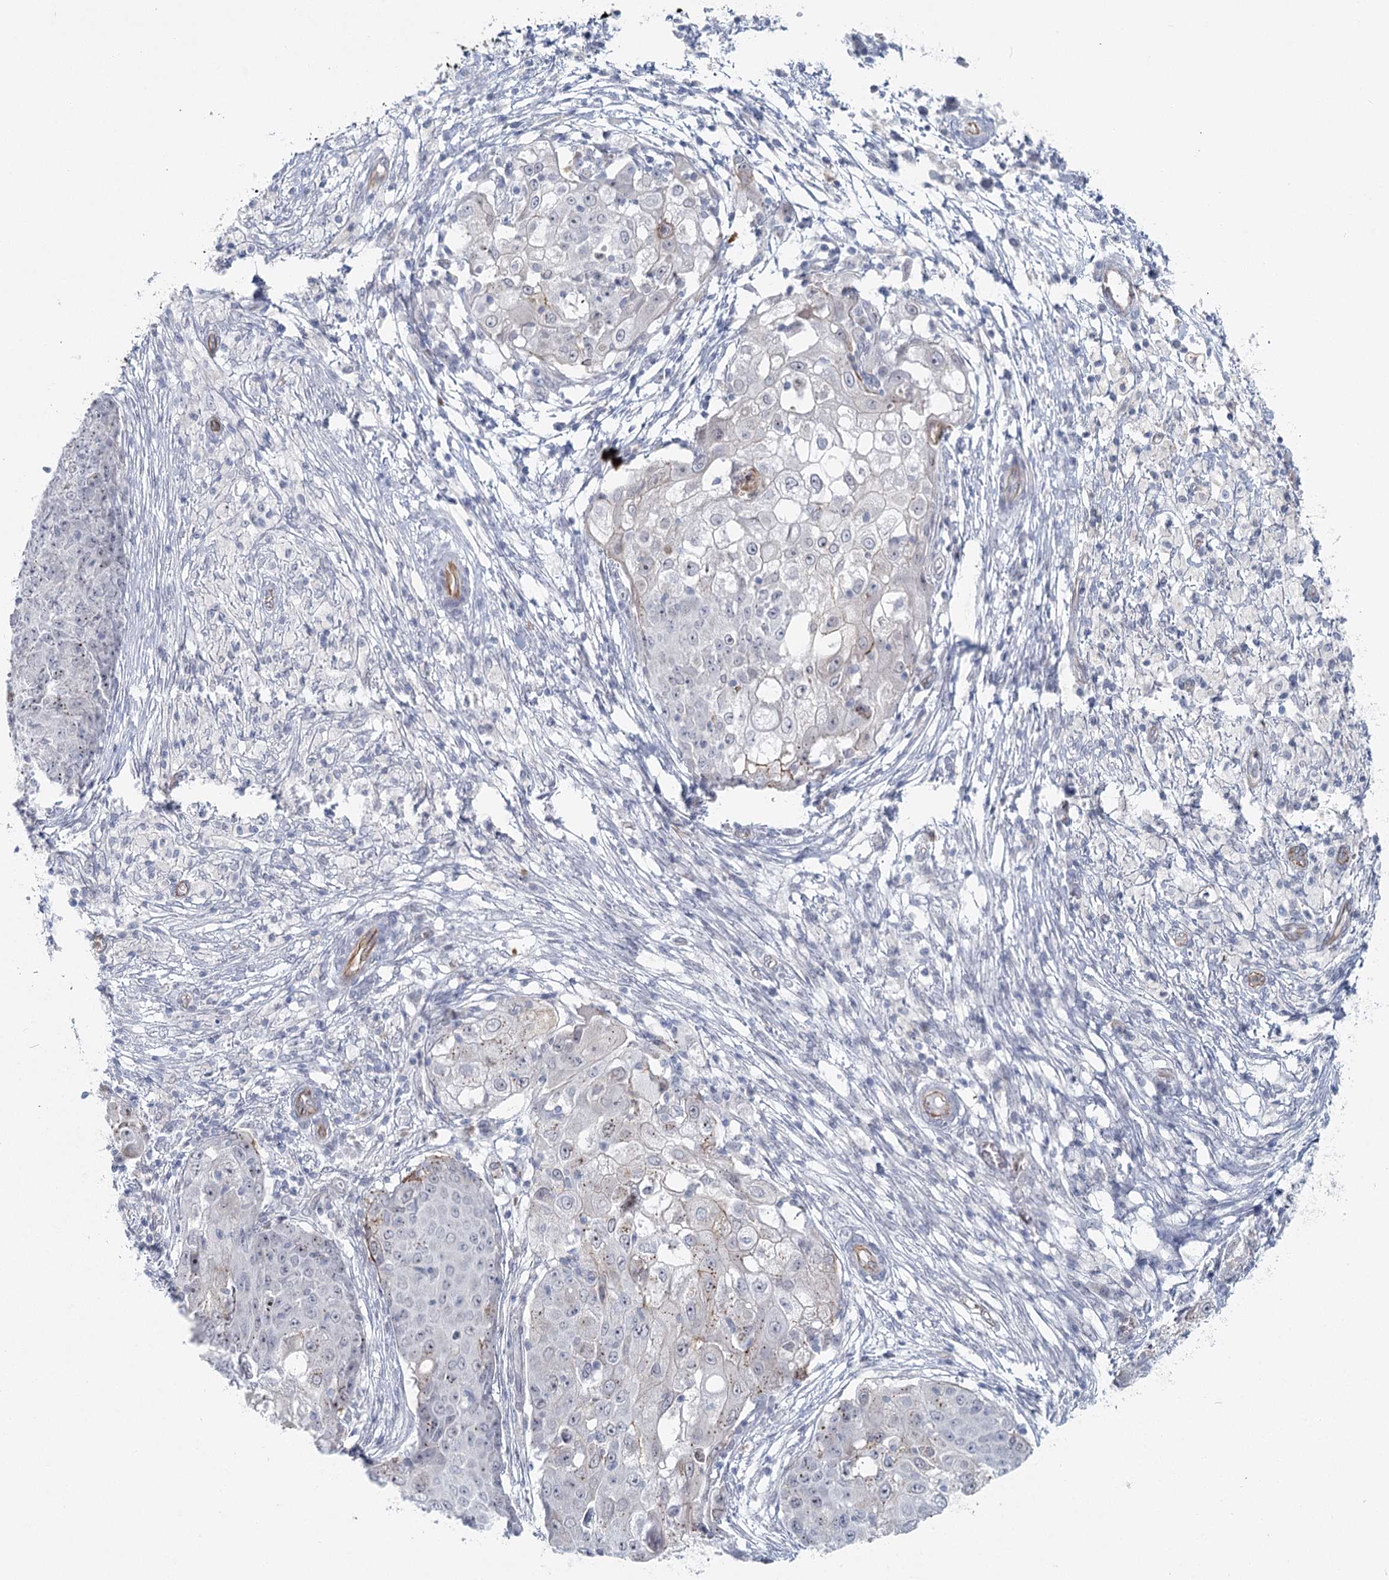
{"staining": {"intensity": "moderate", "quantity": "<25%", "location": "cytoplasmic/membranous"}, "tissue": "ovarian cancer", "cell_type": "Tumor cells", "image_type": "cancer", "snomed": [{"axis": "morphology", "description": "Carcinoma, endometroid"}, {"axis": "topography", "description": "Ovary"}], "caption": "DAB immunohistochemical staining of human ovarian cancer (endometroid carcinoma) demonstrates moderate cytoplasmic/membranous protein positivity in about <25% of tumor cells.", "gene": "ABHD8", "patient": {"sex": "female", "age": 42}}